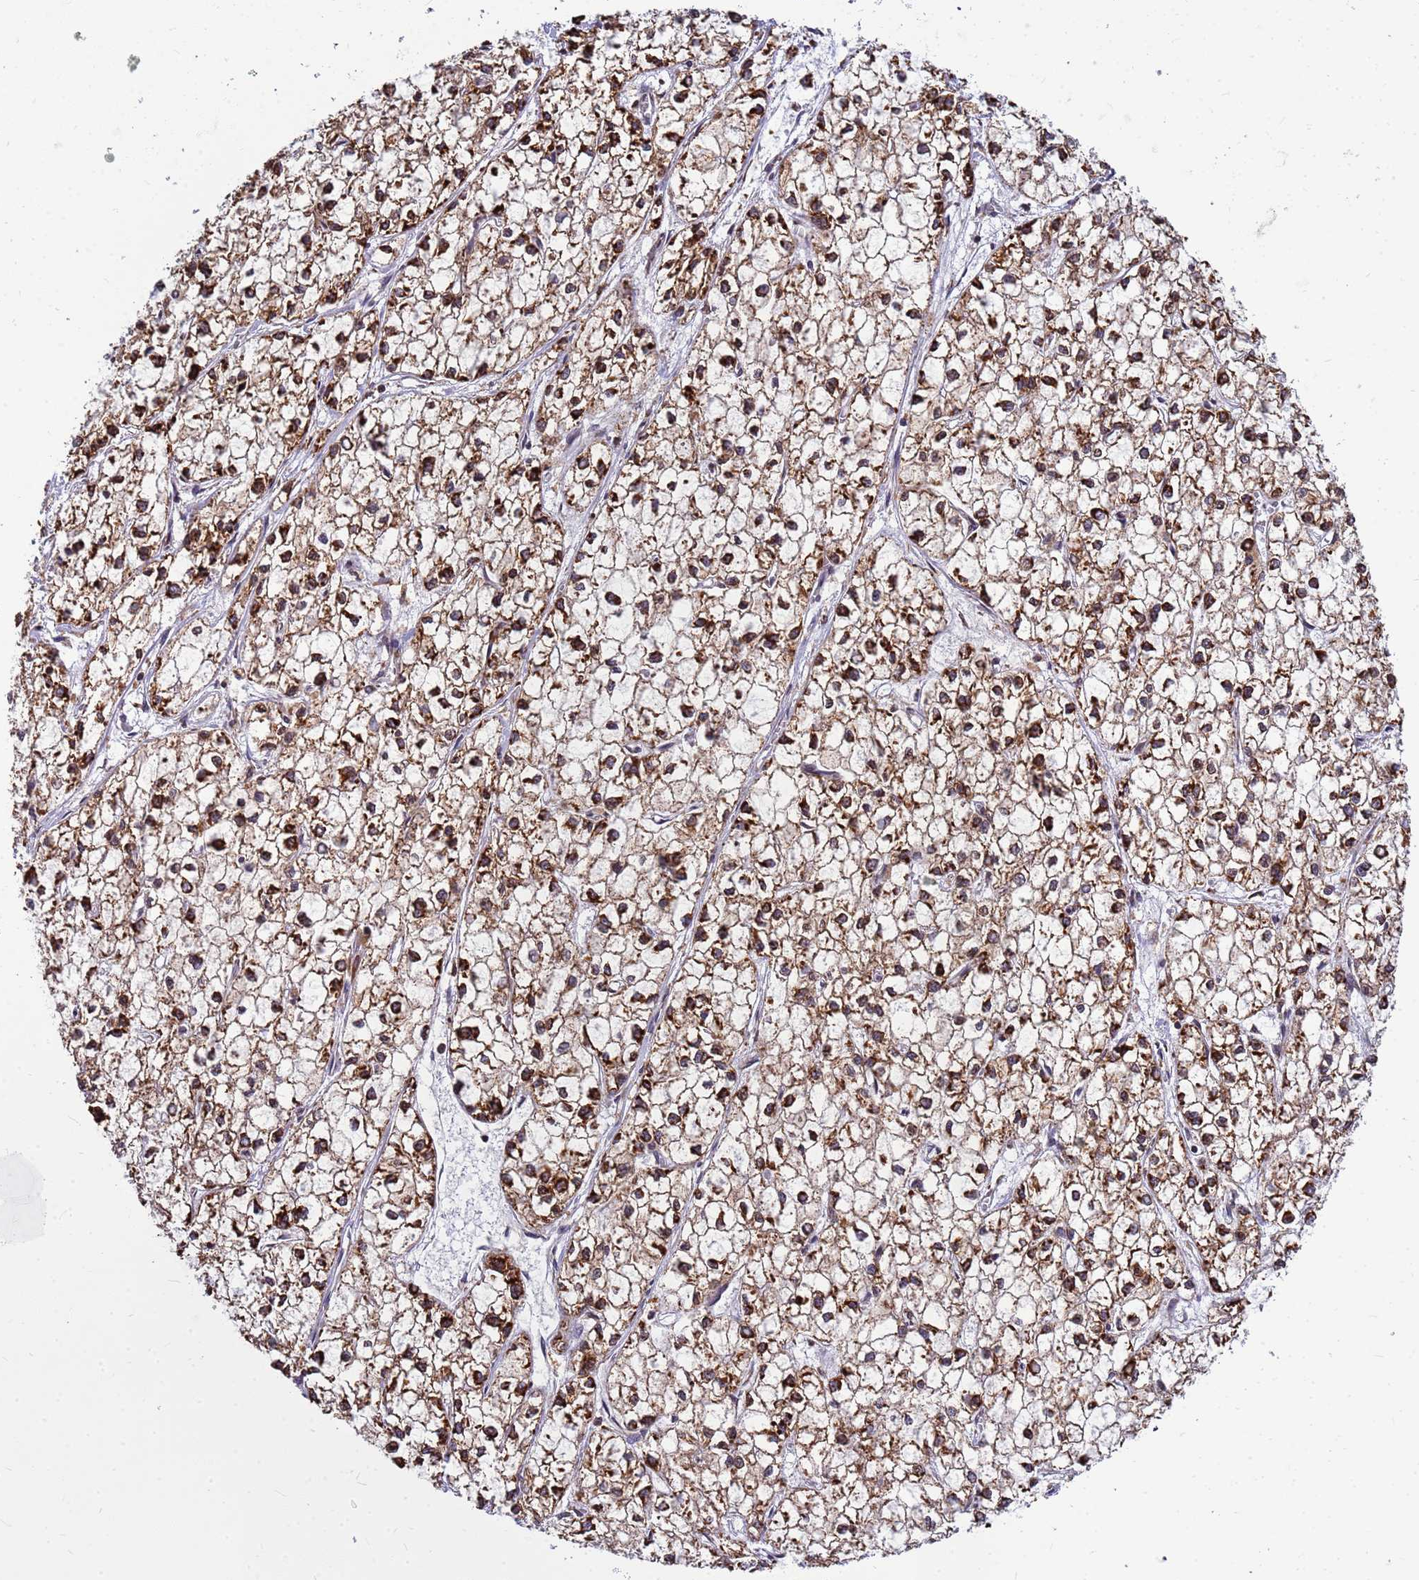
{"staining": {"intensity": "strong", "quantity": ">75%", "location": "cytoplasmic/membranous"}, "tissue": "liver cancer", "cell_type": "Tumor cells", "image_type": "cancer", "snomed": [{"axis": "morphology", "description": "Carcinoma, Hepatocellular, NOS"}, {"axis": "topography", "description": "Liver"}], "caption": "Liver hepatocellular carcinoma stained for a protein (brown) displays strong cytoplasmic/membranous positive expression in about >75% of tumor cells.", "gene": "SSR4", "patient": {"sex": "female", "age": 43}}